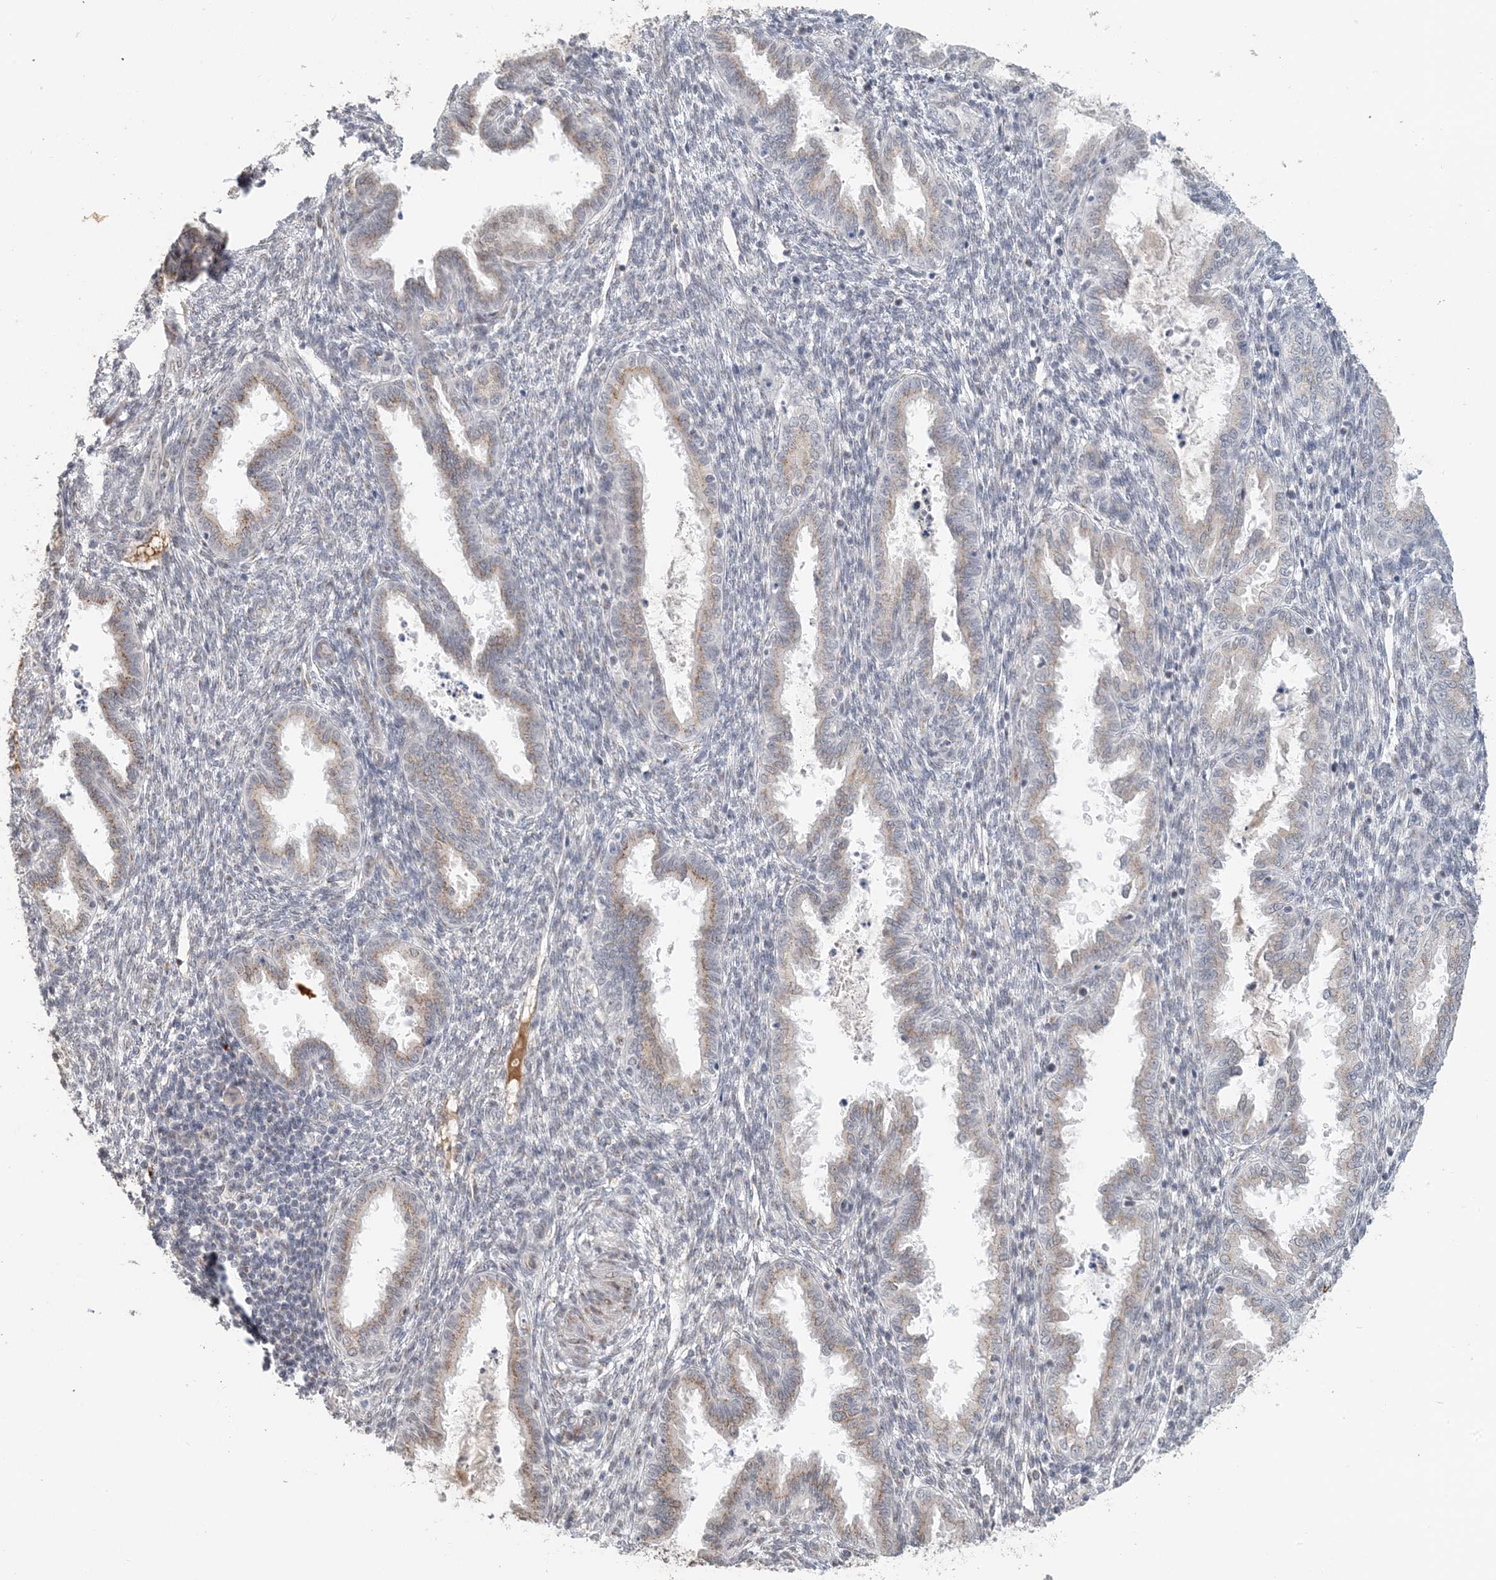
{"staining": {"intensity": "negative", "quantity": "none", "location": "none"}, "tissue": "endometrium", "cell_type": "Cells in endometrial stroma", "image_type": "normal", "snomed": [{"axis": "morphology", "description": "Normal tissue, NOS"}, {"axis": "topography", "description": "Endometrium"}], "caption": "A histopathology image of endometrium stained for a protein exhibits no brown staining in cells in endometrial stroma. (DAB immunohistochemistry (IHC) visualized using brightfield microscopy, high magnification).", "gene": "ZCCHC4", "patient": {"sex": "female", "age": 33}}